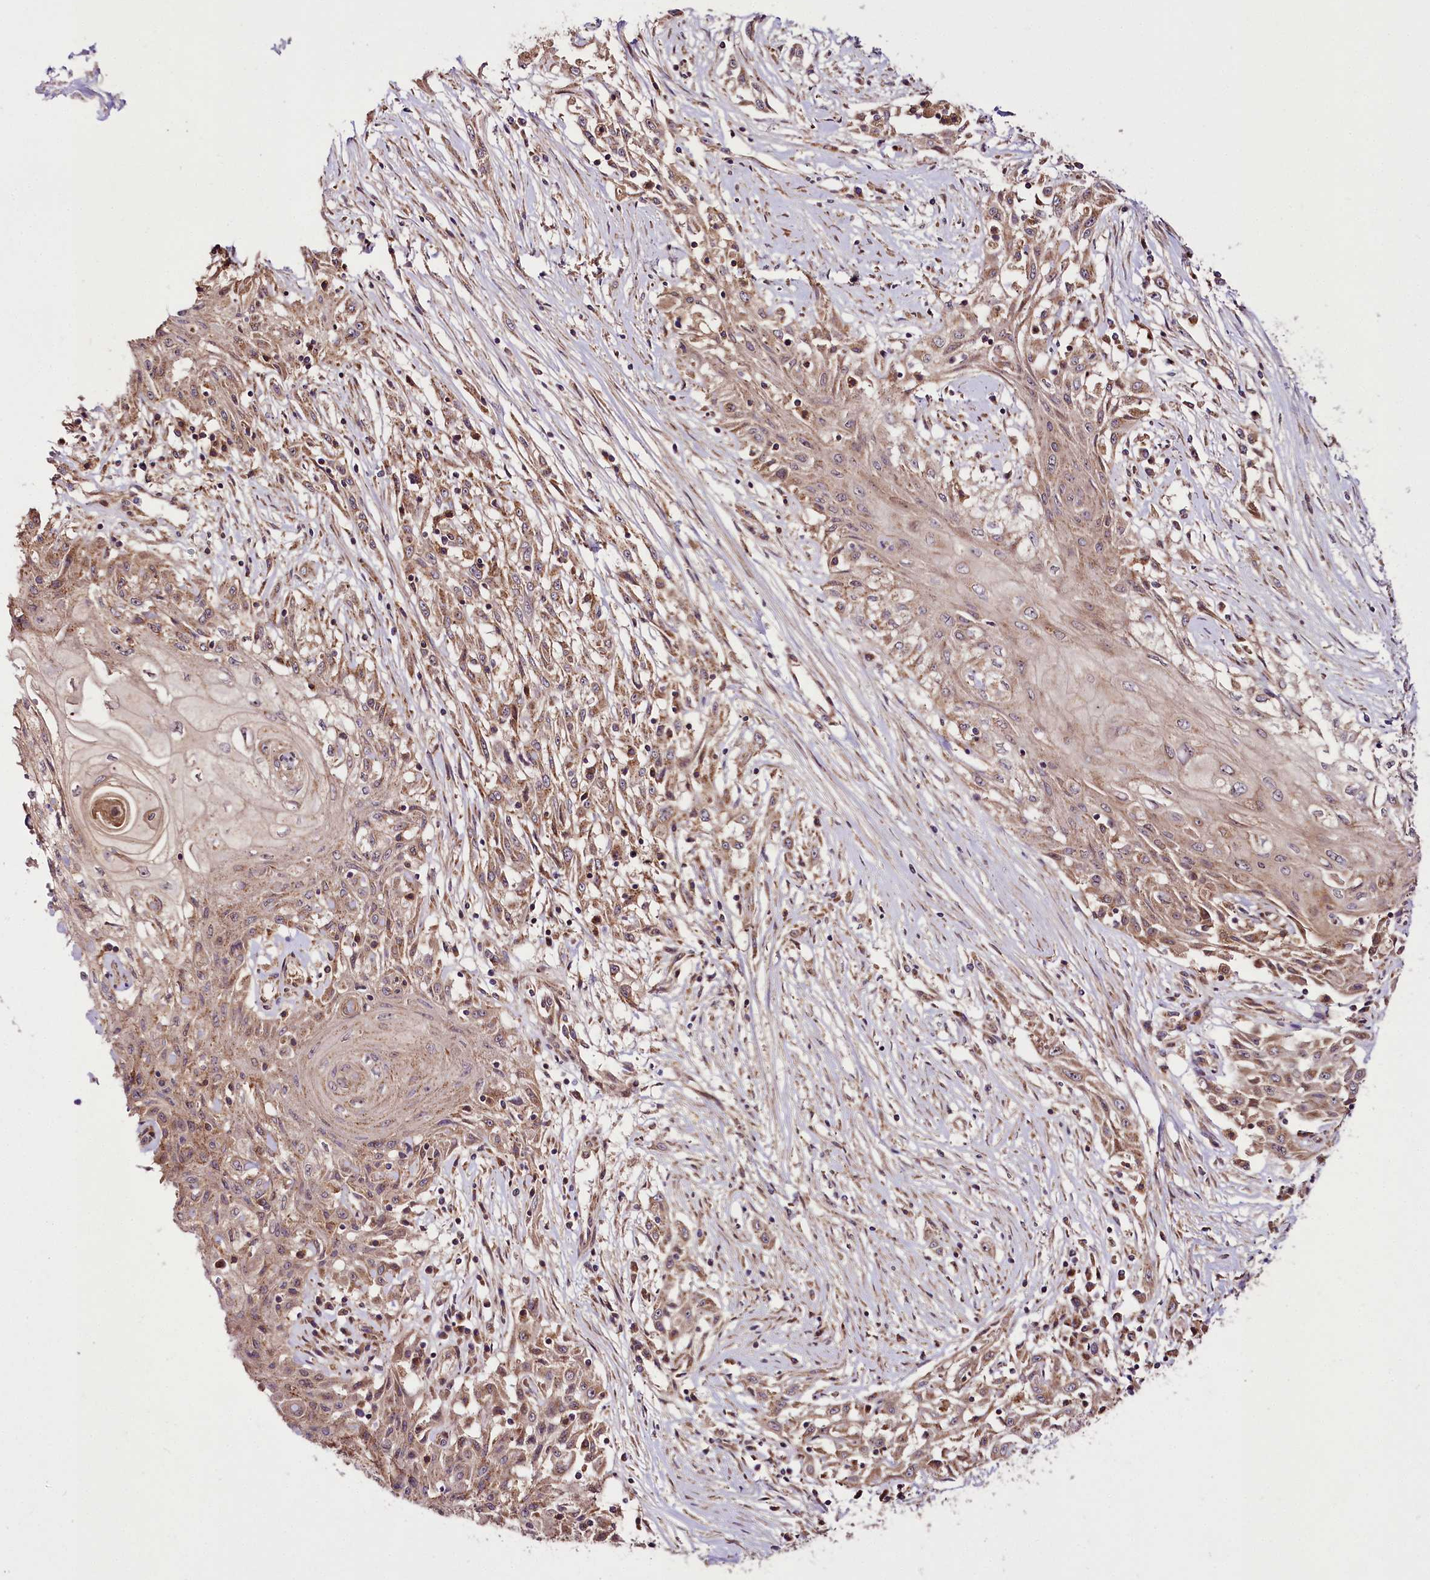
{"staining": {"intensity": "weak", "quantity": ">75%", "location": "cytoplasmic/membranous"}, "tissue": "skin cancer", "cell_type": "Tumor cells", "image_type": "cancer", "snomed": [{"axis": "morphology", "description": "Squamous cell carcinoma, NOS"}, {"axis": "morphology", "description": "Squamous cell carcinoma, metastatic, NOS"}, {"axis": "topography", "description": "Skin"}, {"axis": "topography", "description": "Lymph node"}], "caption": "Skin cancer stained with a brown dye shows weak cytoplasmic/membranous positive expression in about >75% of tumor cells.", "gene": "RAB7A", "patient": {"sex": "male", "age": 75}}